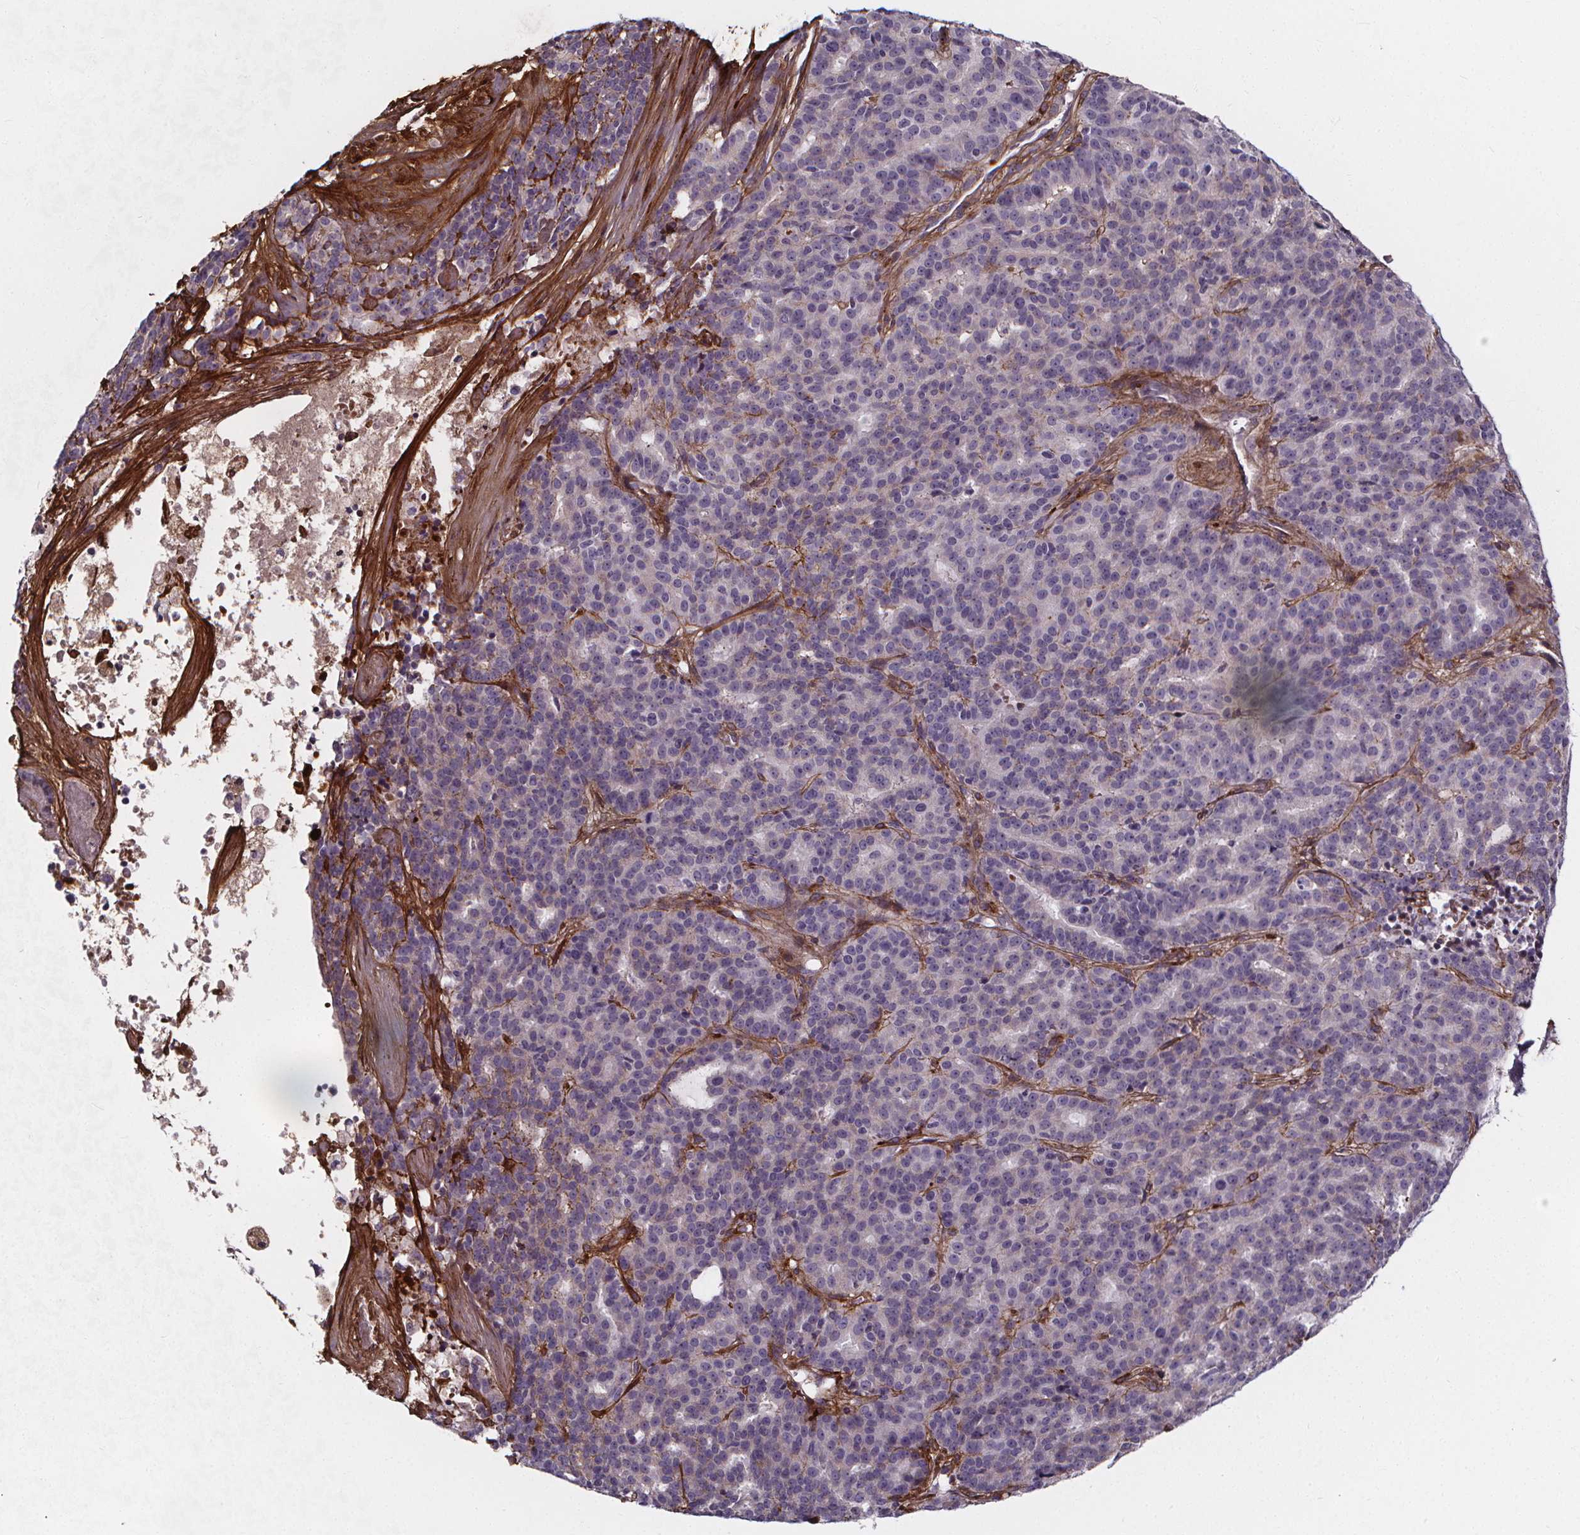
{"staining": {"intensity": "negative", "quantity": "none", "location": "none"}, "tissue": "liver cancer", "cell_type": "Tumor cells", "image_type": "cancer", "snomed": [{"axis": "morphology", "description": "Cholangiocarcinoma"}, {"axis": "topography", "description": "Liver"}], "caption": "DAB immunohistochemical staining of cholangiocarcinoma (liver) demonstrates no significant positivity in tumor cells. (Immunohistochemistry, brightfield microscopy, high magnification).", "gene": "AEBP1", "patient": {"sex": "female", "age": 47}}